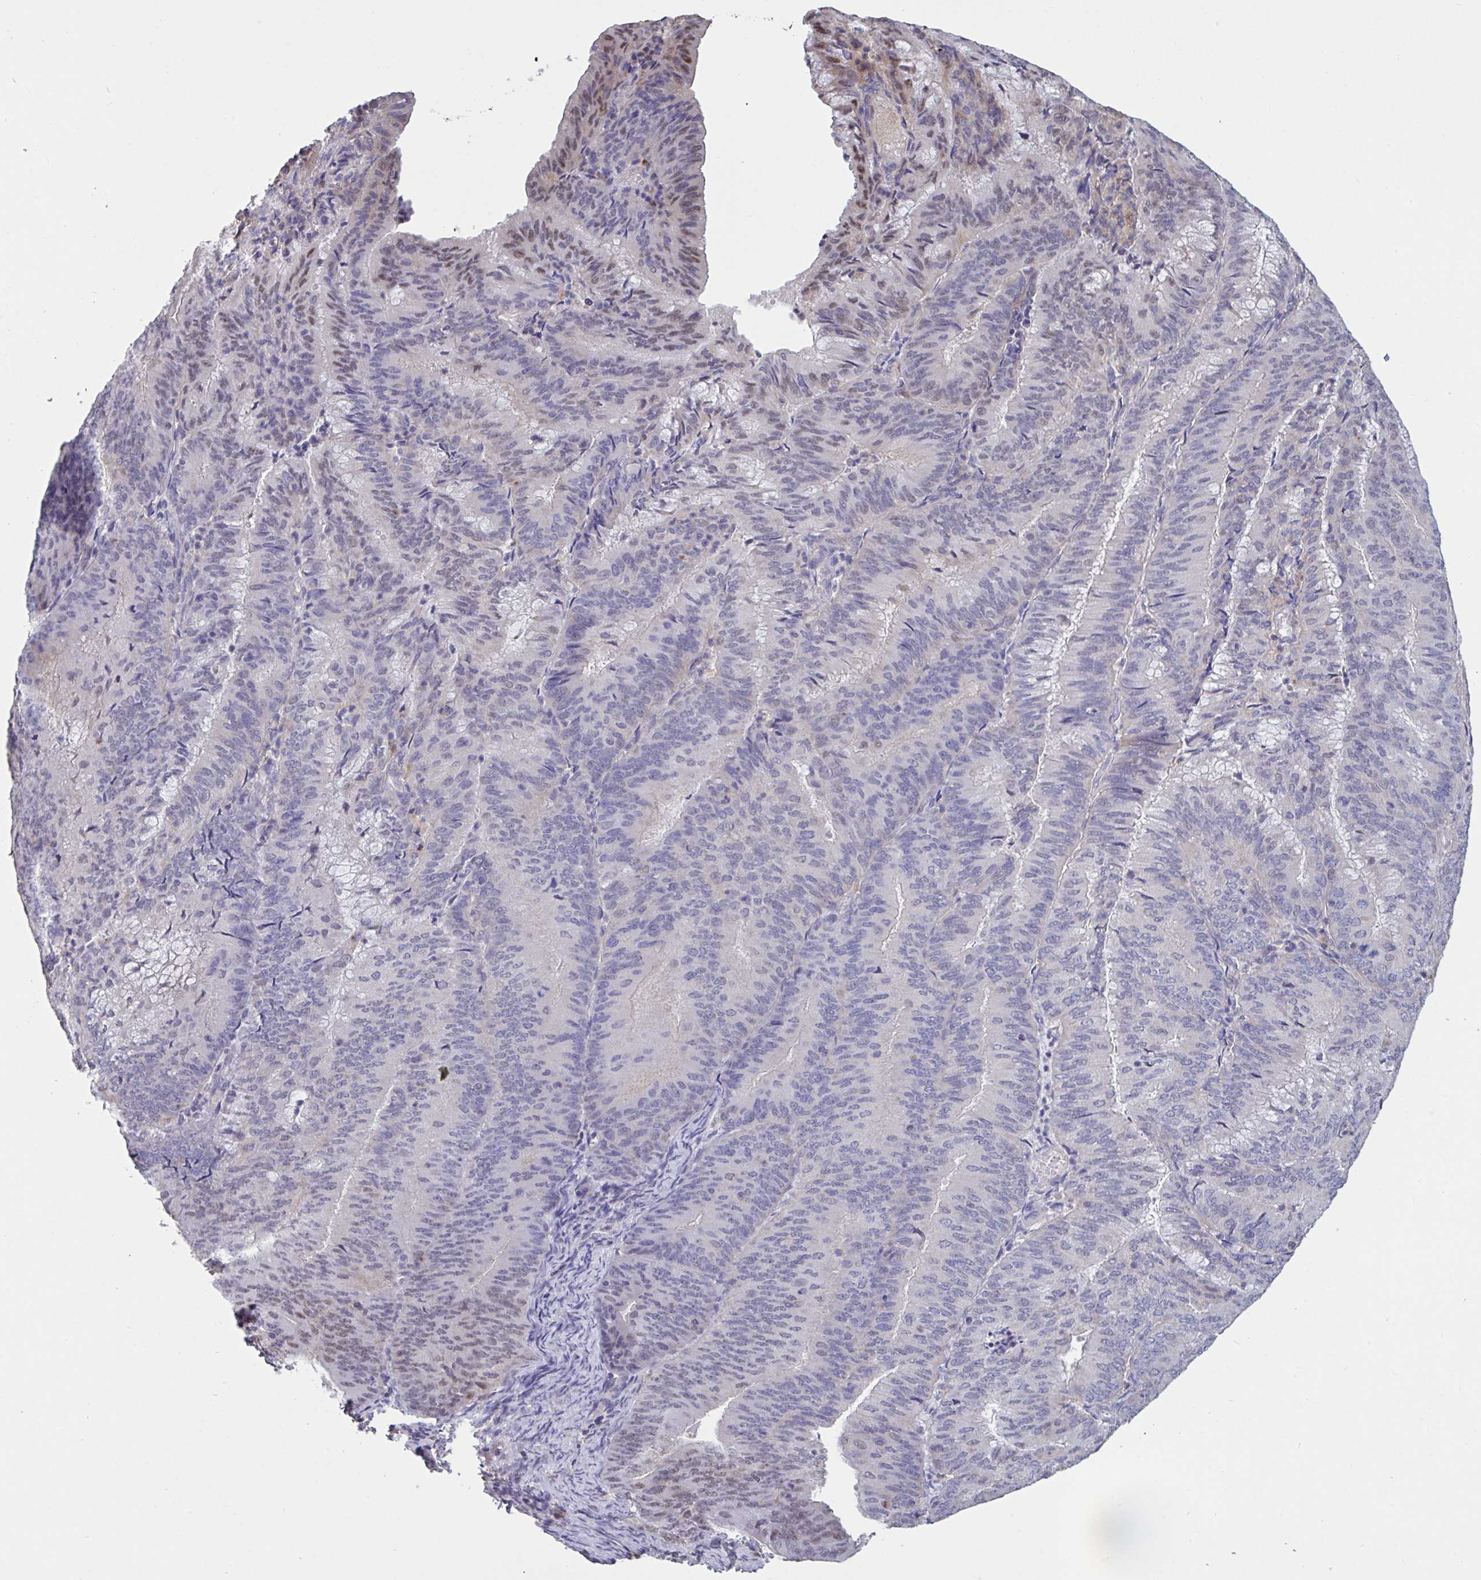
{"staining": {"intensity": "weak", "quantity": "<25%", "location": "nuclear"}, "tissue": "endometrial cancer", "cell_type": "Tumor cells", "image_type": "cancer", "snomed": [{"axis": "morphology", "description": "Adenocarcinoma, NOS"}, {"axis": "topography", "description": "Endometrium"}], "caption": "Tumor cells show no significant protein positivity in endometrial adenocarcinoma.", "gene": "DDX39A", "patient": {"sex": "female", "age": 57}}